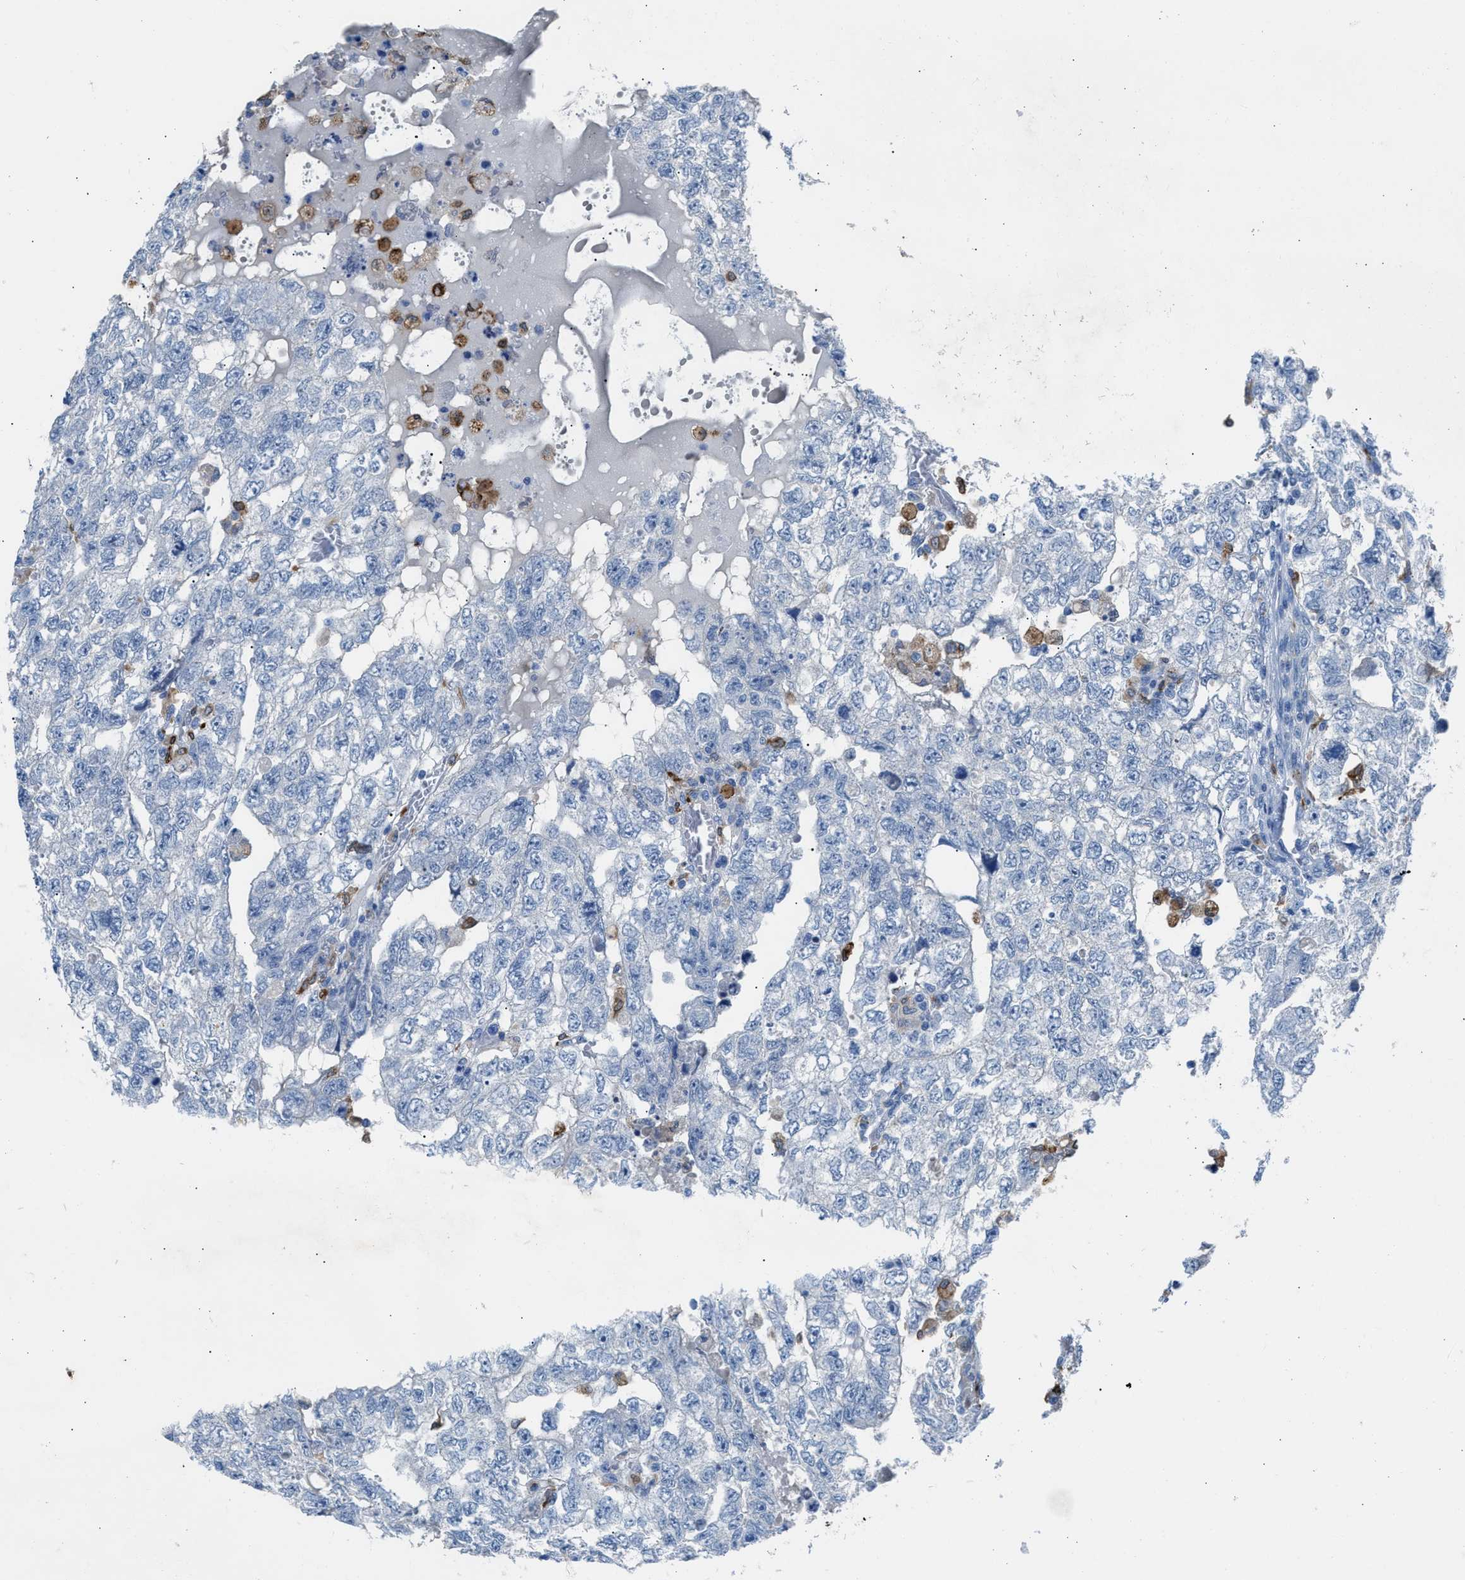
{"staining": {"intensity": "negative", "quantity": "none", "location": "none"}, "tissue": "testis cancer", "cell_type": "Tumor cells", "image_type": "cancer", "snomed": [{"axis": "morphology", "description": "Carcinoma, Embryonal, NOS"}, {"axis": "topography", "description": "Testis"}], "caption": "This is an immunohistochemistry photomicrograph of human testis cancer (embryonal carcinoma). There is no positivity in tumor cells.", "gene": "CLEC10A", "patient": {"sex": "male", "age": 36}}